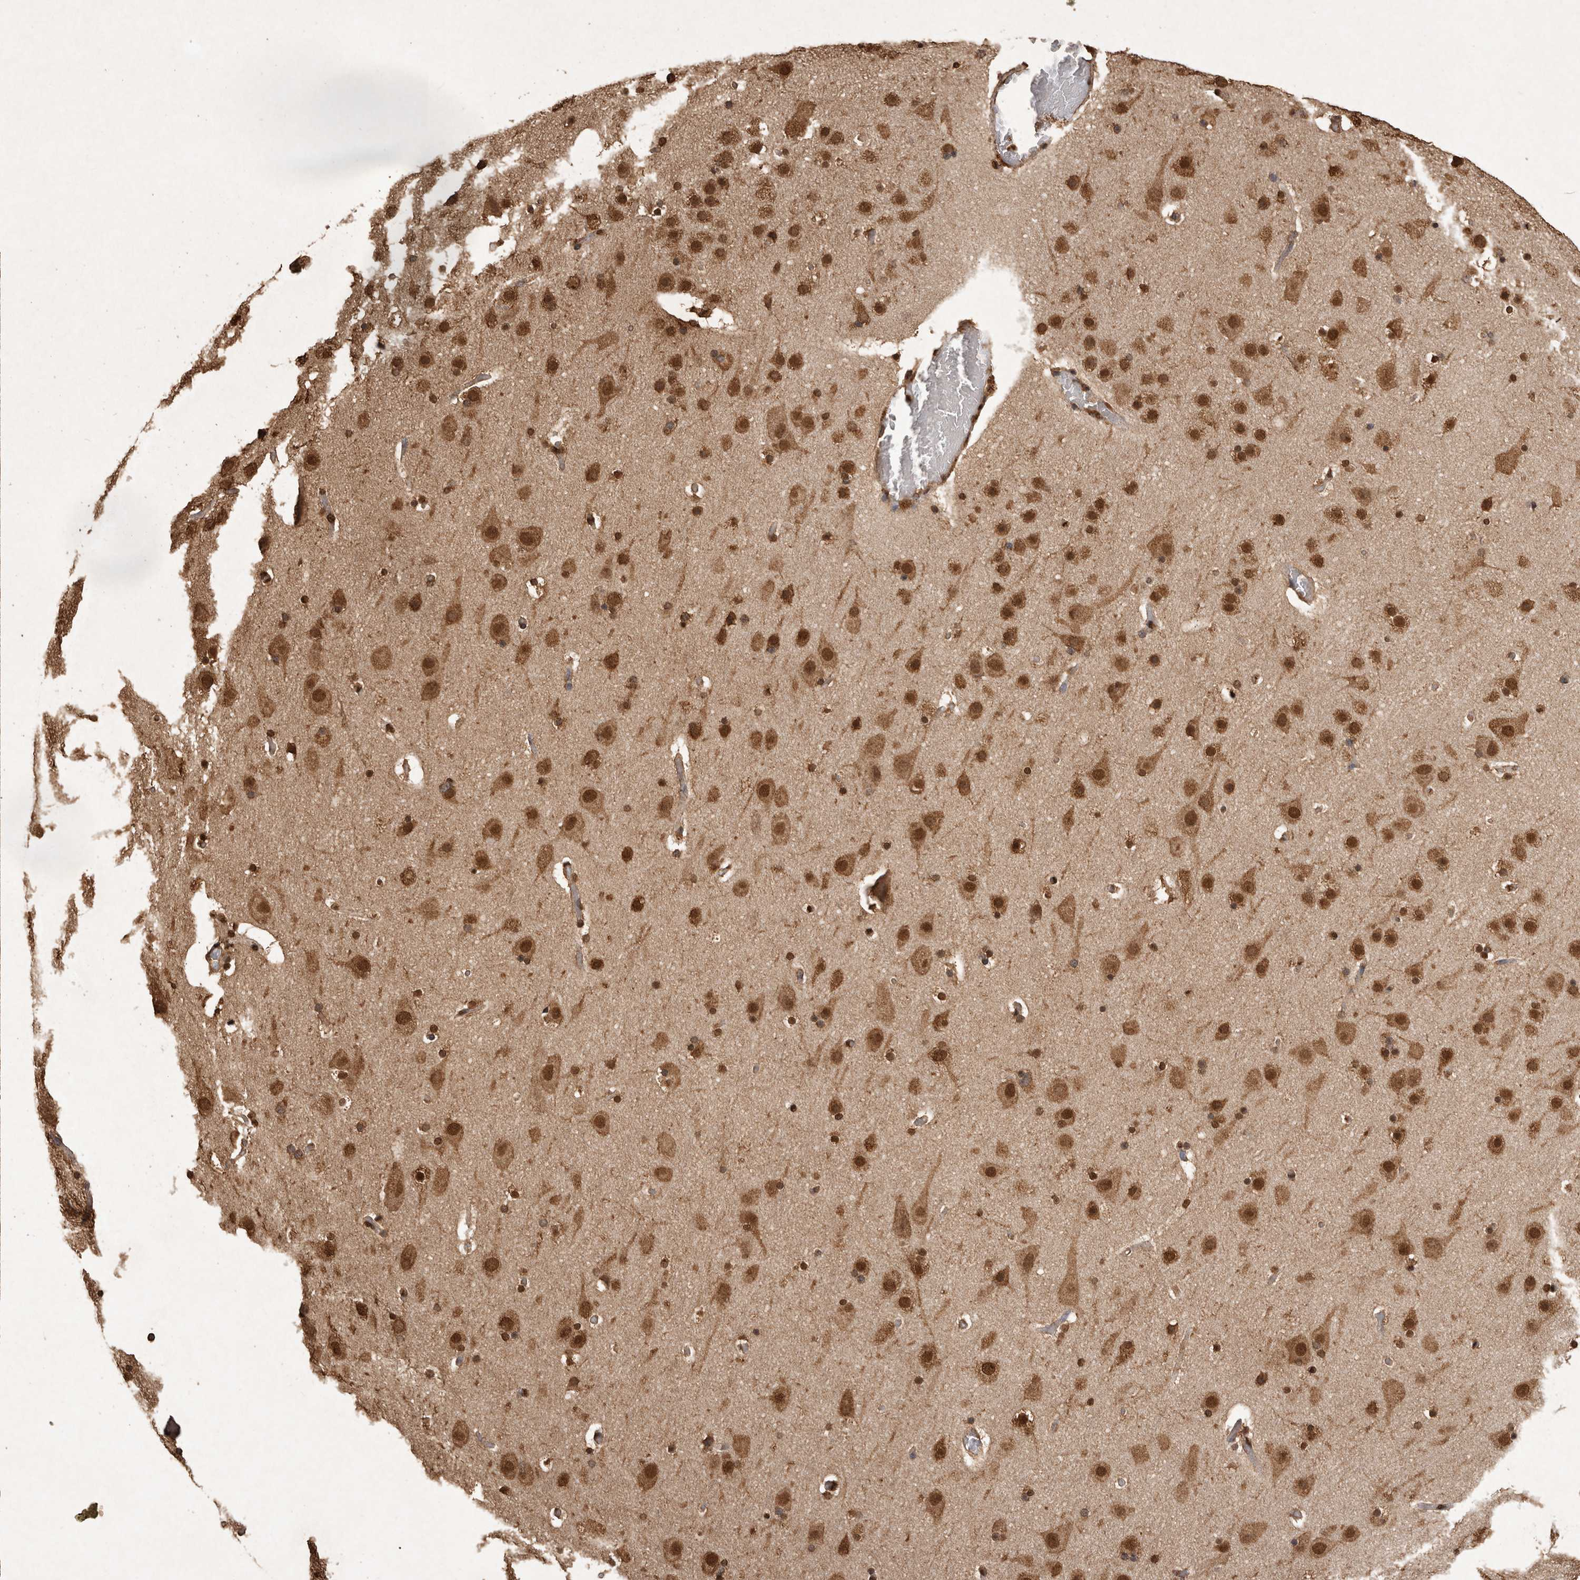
{"staining": {"intensity": "strong", "quantity": ">75%", "location": "cytoplasmic/membranous,nuclear"}, "tissue": "cerebral cortex", "cell_type": "Endothelial cells", "image_type": "normal", "snomed": [{"axis": "morphology", "description": "Normal tissue, NOS"}, {"axis": "topography", "description": "Cerebral cortex"}], "caption": "Cerebral cortex stained for a protein exhibits strong cytoplasmic/membranous,nuclear positivity in endothelial cells.", "gene": "OAS2", "patient": {"sex": "male", "age": 57}}